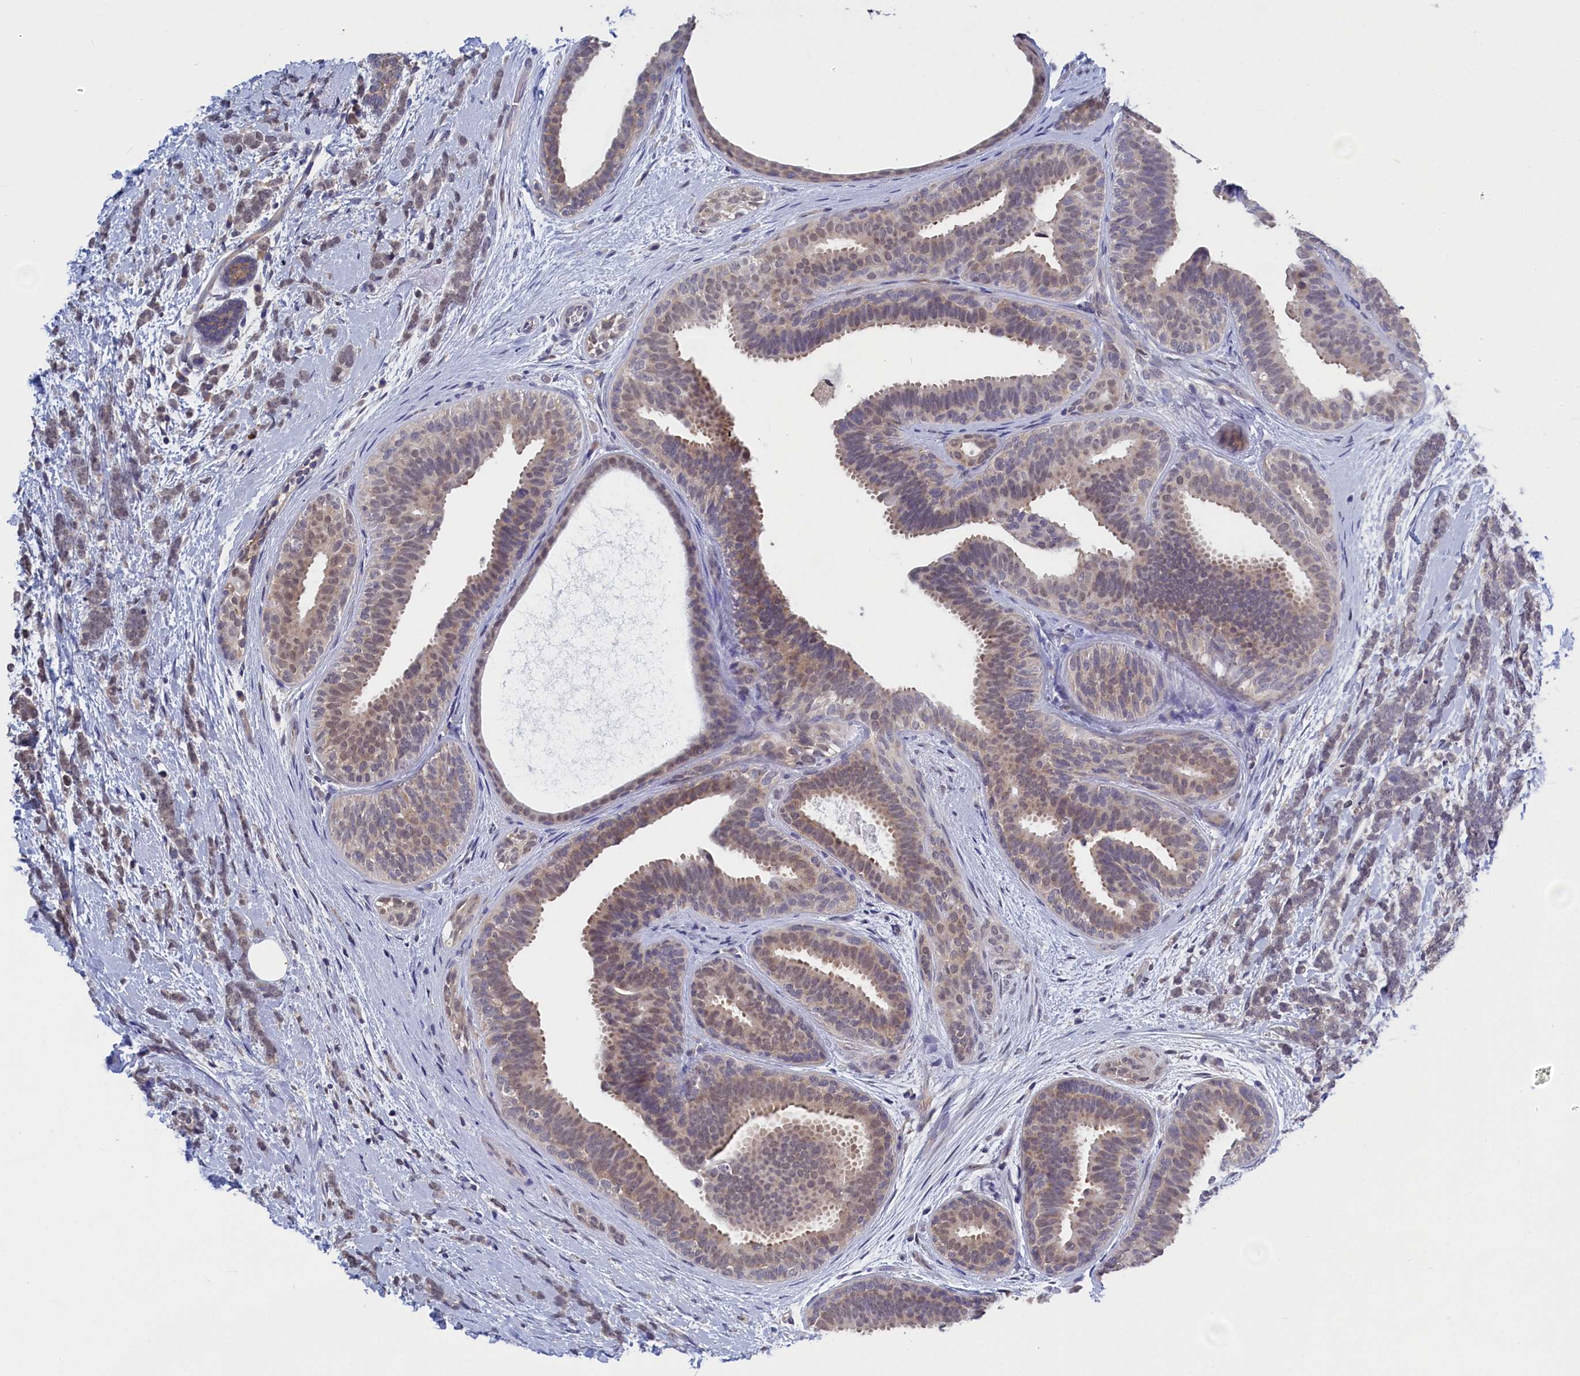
{"staining": {"intensity": "weak", "quantity": "<25%", "location": "nuclear"}, "tissue": "breast cancer", "cell_type": "Tumor cells", "image_type": "cancer", "snomed": [{"axis": "morphology", "description": "Lobular carcinoma"}, {"axis": "topography", "description": "Breast"}], "caption": "A high-resolution photomicrograph shows immunohistochemistry (IHC) staining of breast cancer (lobular carcinoma), which shows no significant staining in tumor cells.", "gene": "PGP", "patient": {"sex": "female", "age": 58}}